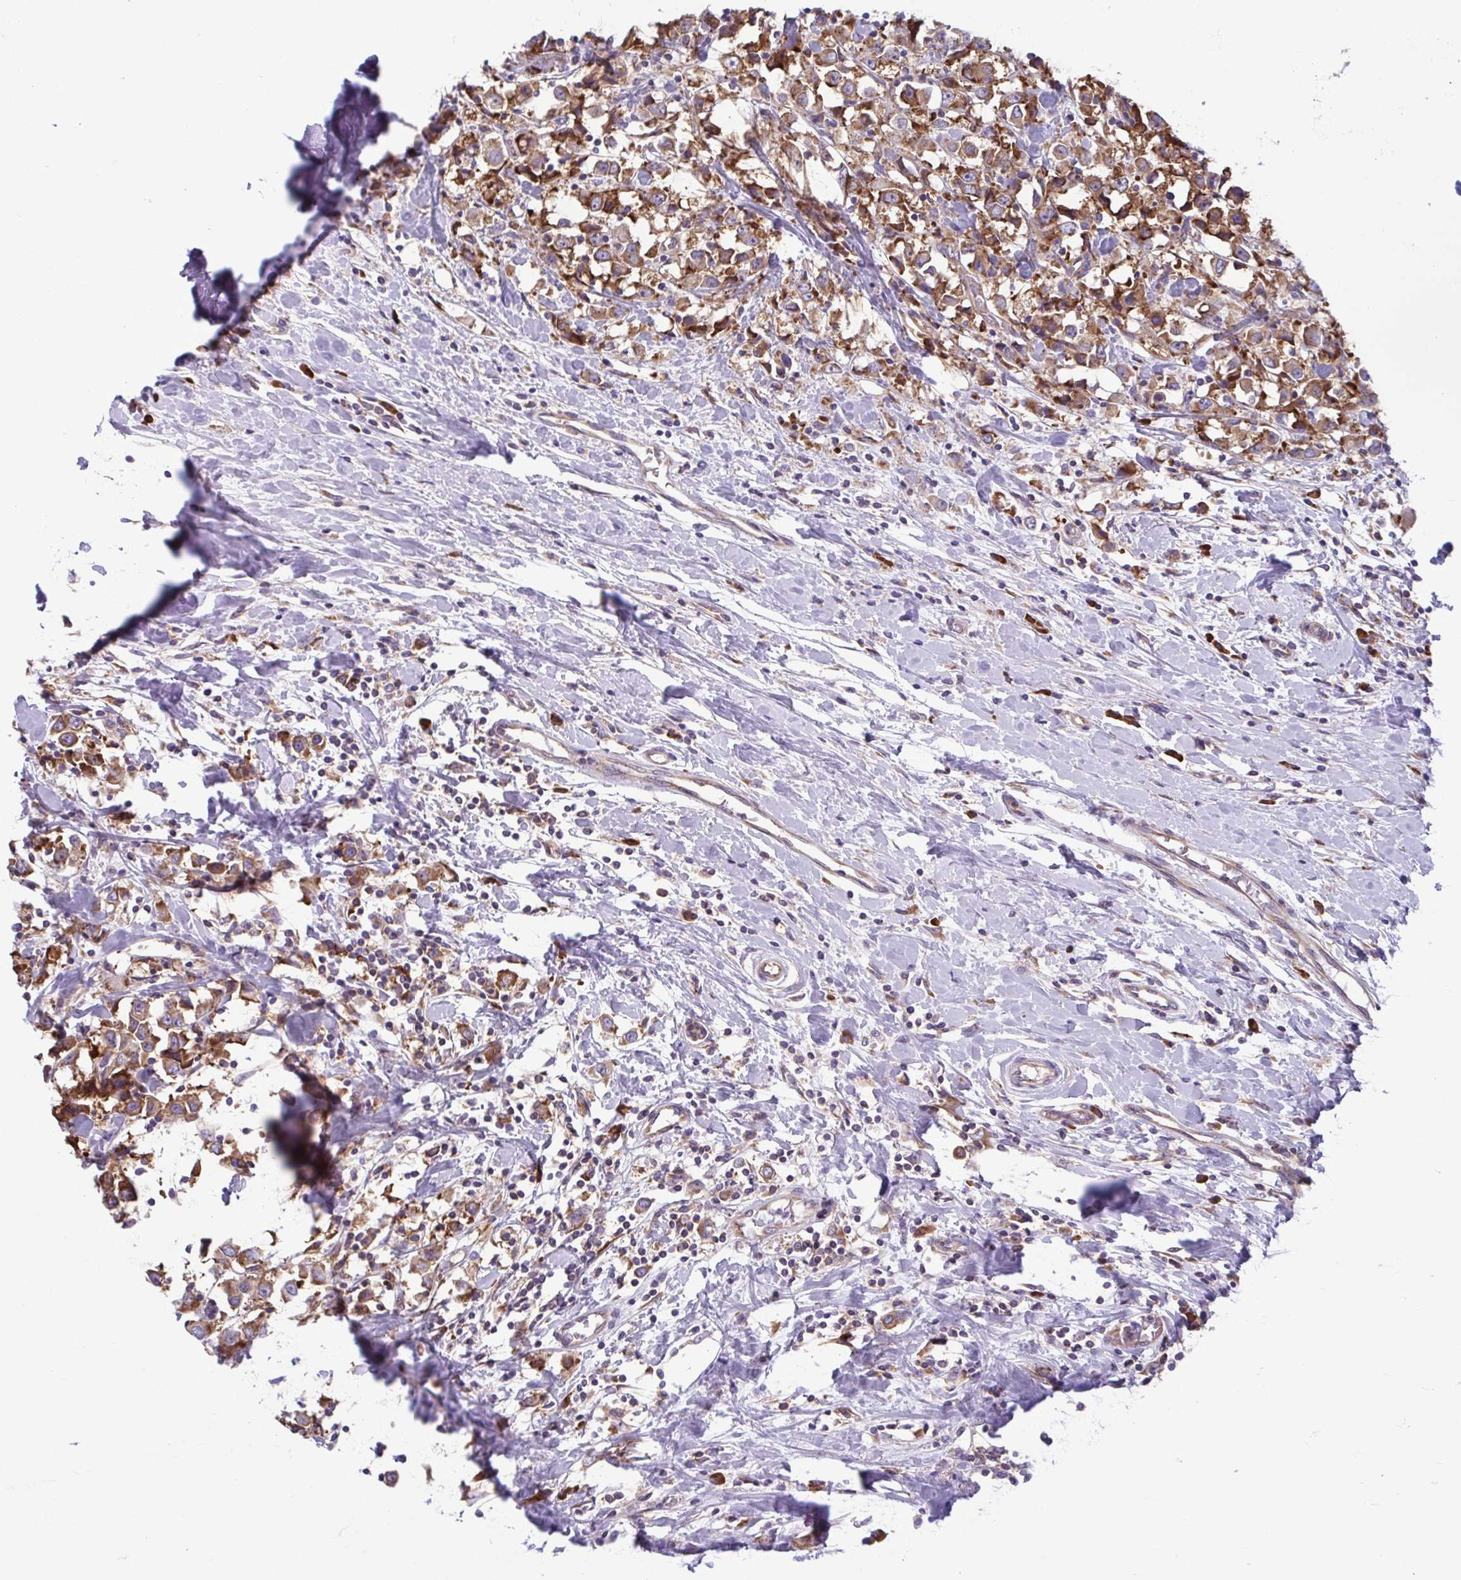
{"staining": {"intensity": "moderate", "quantity": ">75%", "location": "cytoplasmic/membranous"}, "tissue": "breast cancer", "cell_type": "Tumor cells", "image_type": "cancer", "snomed": [{"axis": "morphology", "description": "Duct carcinoma"}, {"axis": "topography", "description": "Breast"}], "caption": "Protein staining demonstrates moderate cytoplasmic/membranous expression in about >75% of tumor cells in breast cancer (infiltrating ductal carcinoma).", "gene": "RPS16", "patient": {"sex": "female", "age": 61}}